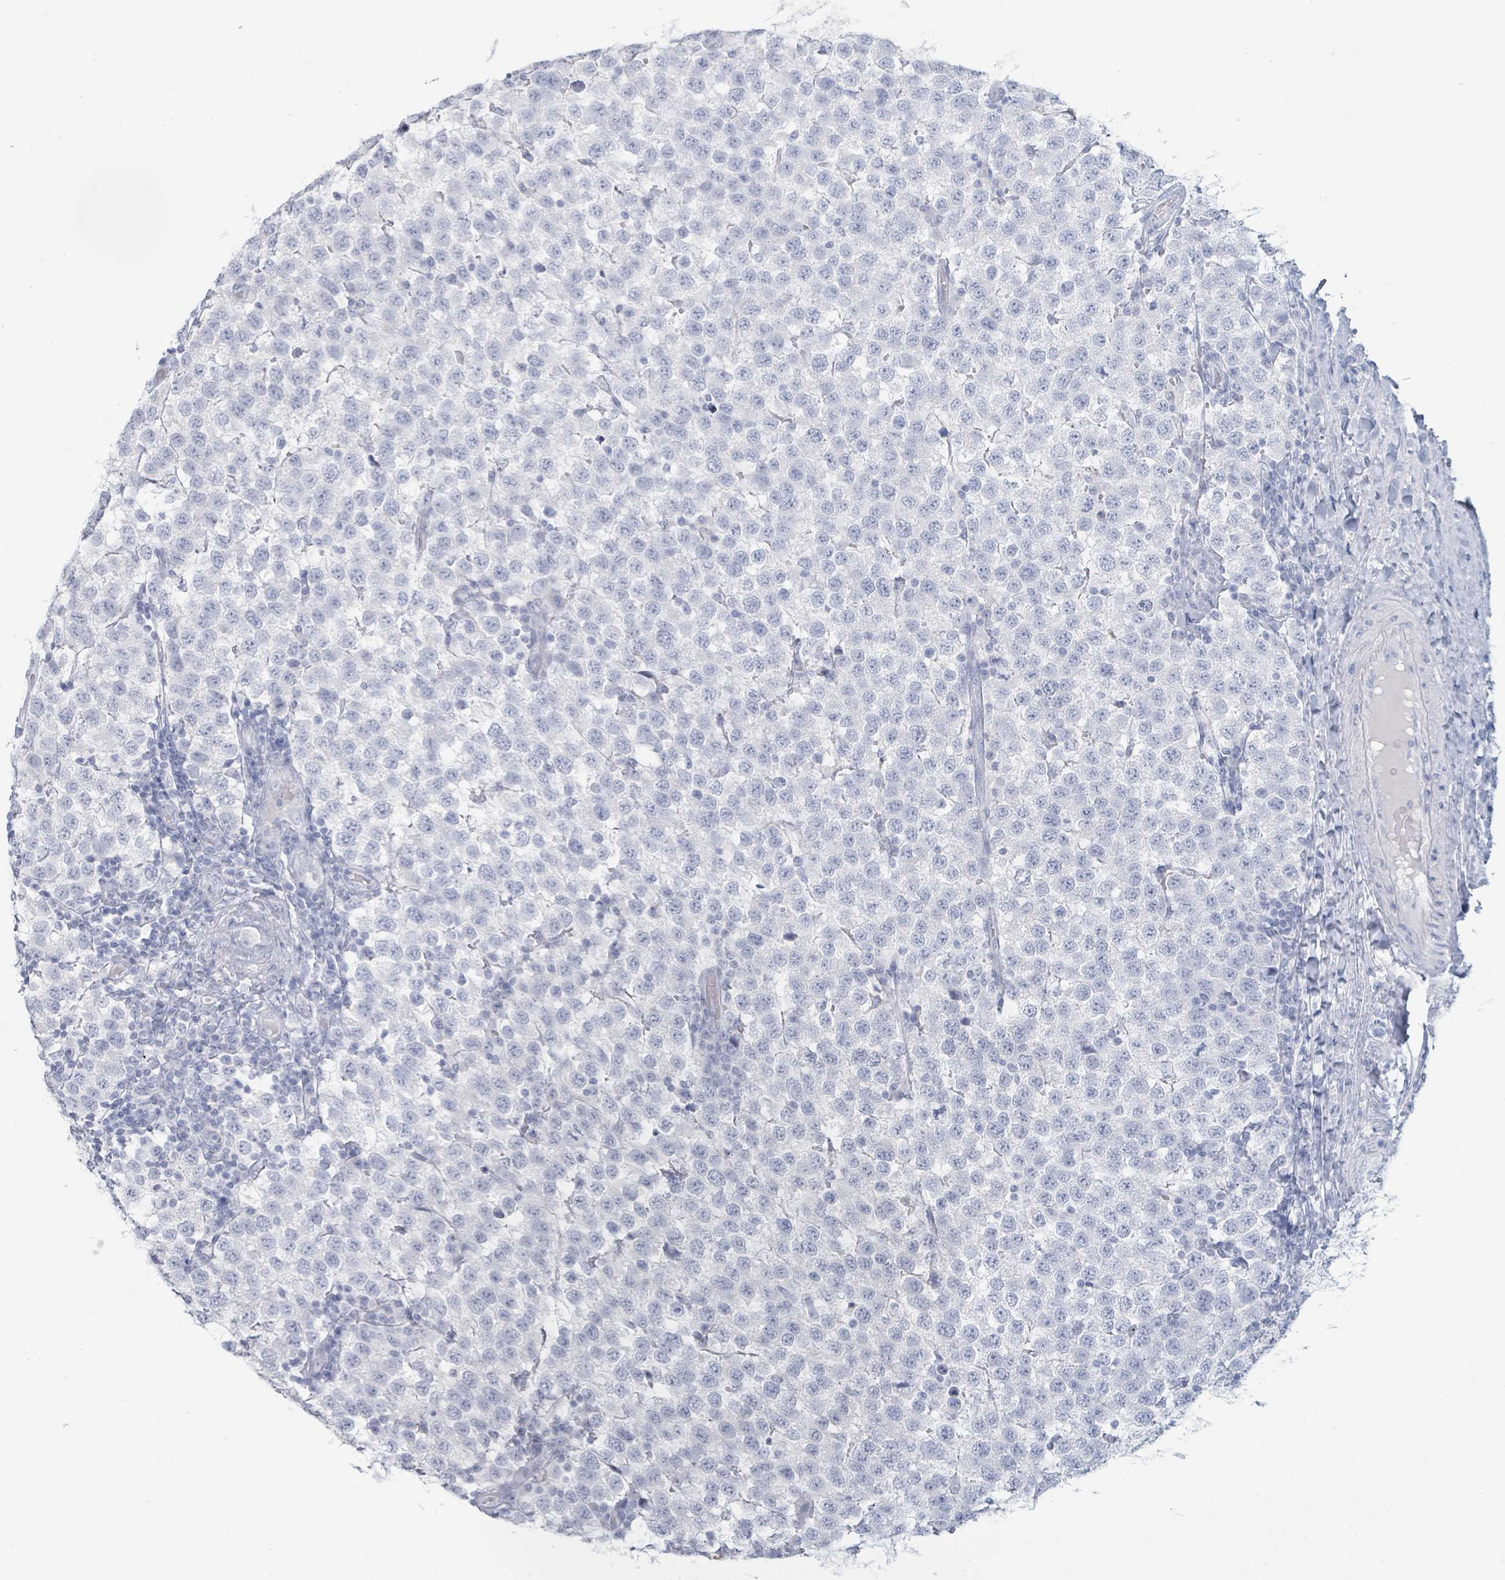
{"staining": {"intensity": "negative", "quantity": "none", "location": "none"}, "tissue": "testis cancer", "cell_type": "Tumor cells", "image_type": "cancer", "snomed": [{"axis": "morphology", "description": "Seminoma, NOS"}, {"axis": "topography", "description": "Testis"}], "caption": "Histopathology image shows no significant protein positivity in tumor cells of testis cancer.", "gene": "DEFA4", "patient": {"sex": "male", "age": 34}}